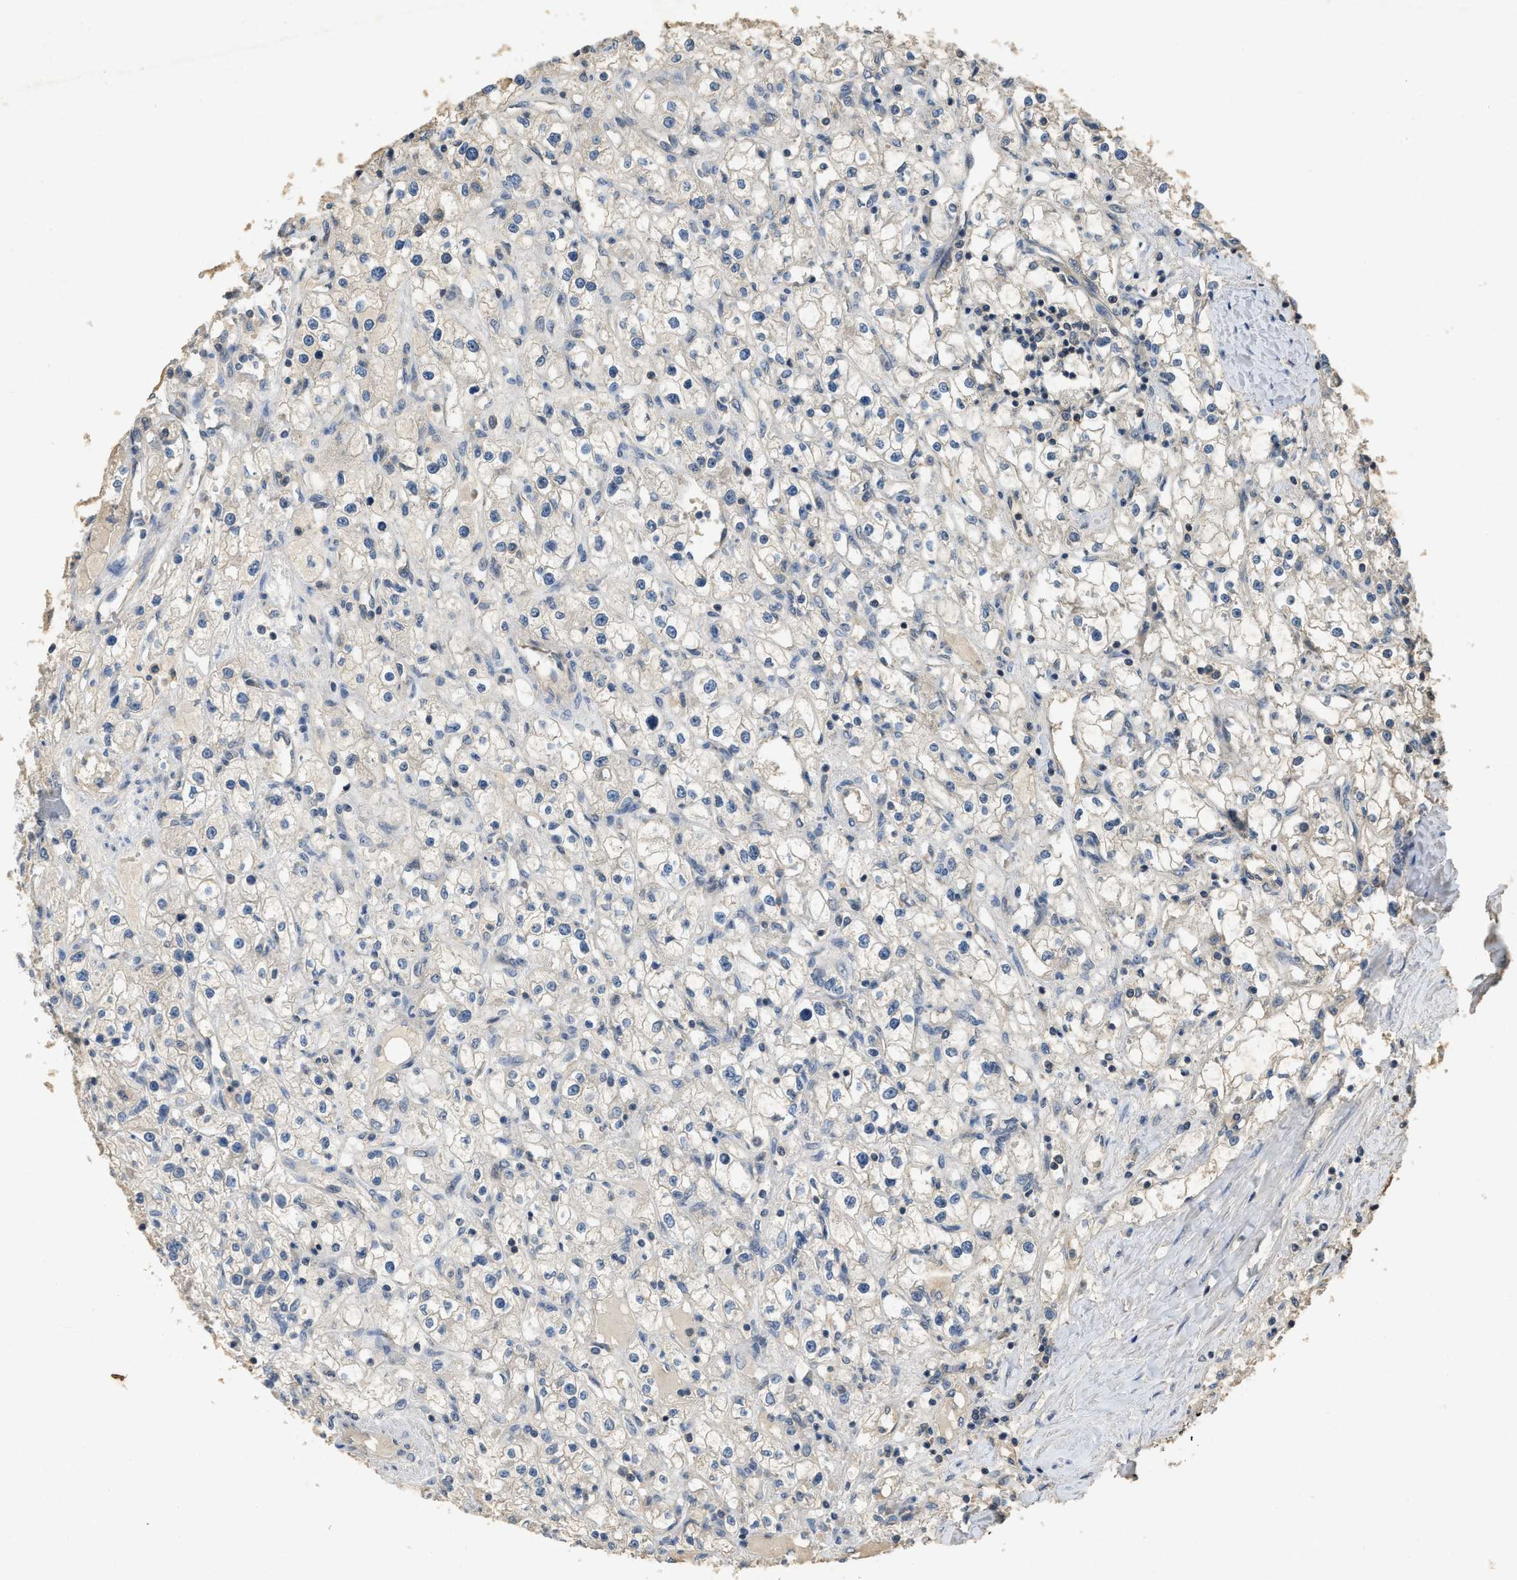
{"staining": {"intensity": "negative", "quantity": "none", "location": "none"}, "tissue": "renal cancer", "cell_type": "Tumor cells", "image_type": "cancer", "snomed": [{"axis": "morphology", "description": "Adenocarcinoma, NOS"}, {"axis": "topography", "description": "Kidney"}], "caption": "There is no significant staining in tumor cells of adenocarcinoma (renal).", "gene": "PPP3CA", "patient": {"sex": "male", "age": 56}}